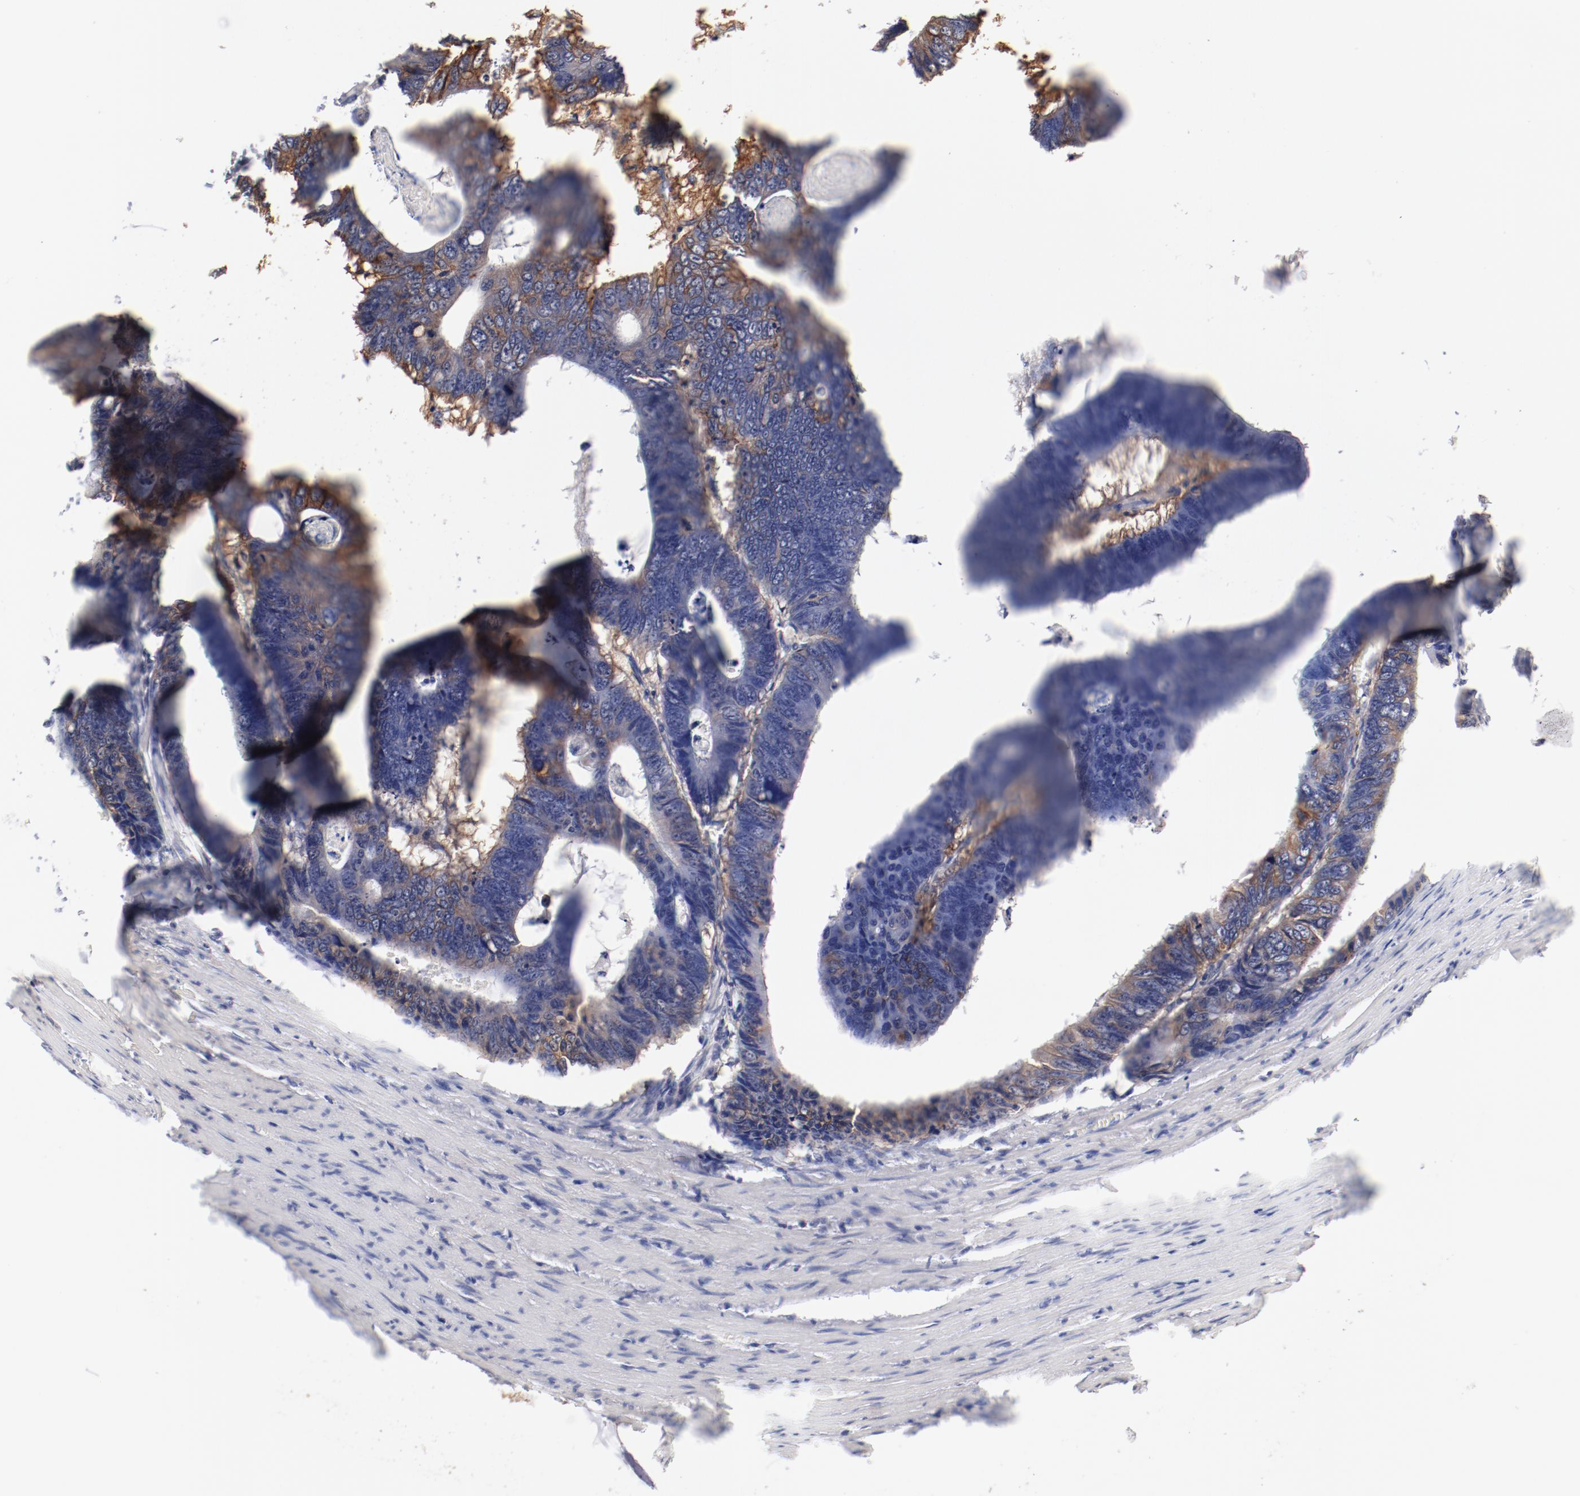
{"staining": {"intensity": "moderate", "quantity": "25%-75%", "location": "cytoplasmic/membranous"}, "tissue": "colorectal cancer", "cell_type": "Tumor cells", "image_type": "cancer", "snomed": [{"axis": "morphology", "description": "Adenocarcinoma, NOS"}, {"axis": "topography", "description": "Colon"}], "caption": "Colorectal adenocarcinoma stained with DAB IHC shows medium levels of moderate cytoplasmic/membranous expression in approximately 25%-75% of tumor cells.", "gene": "SETD3", "patient": {"sex": "female", "age": 55}}